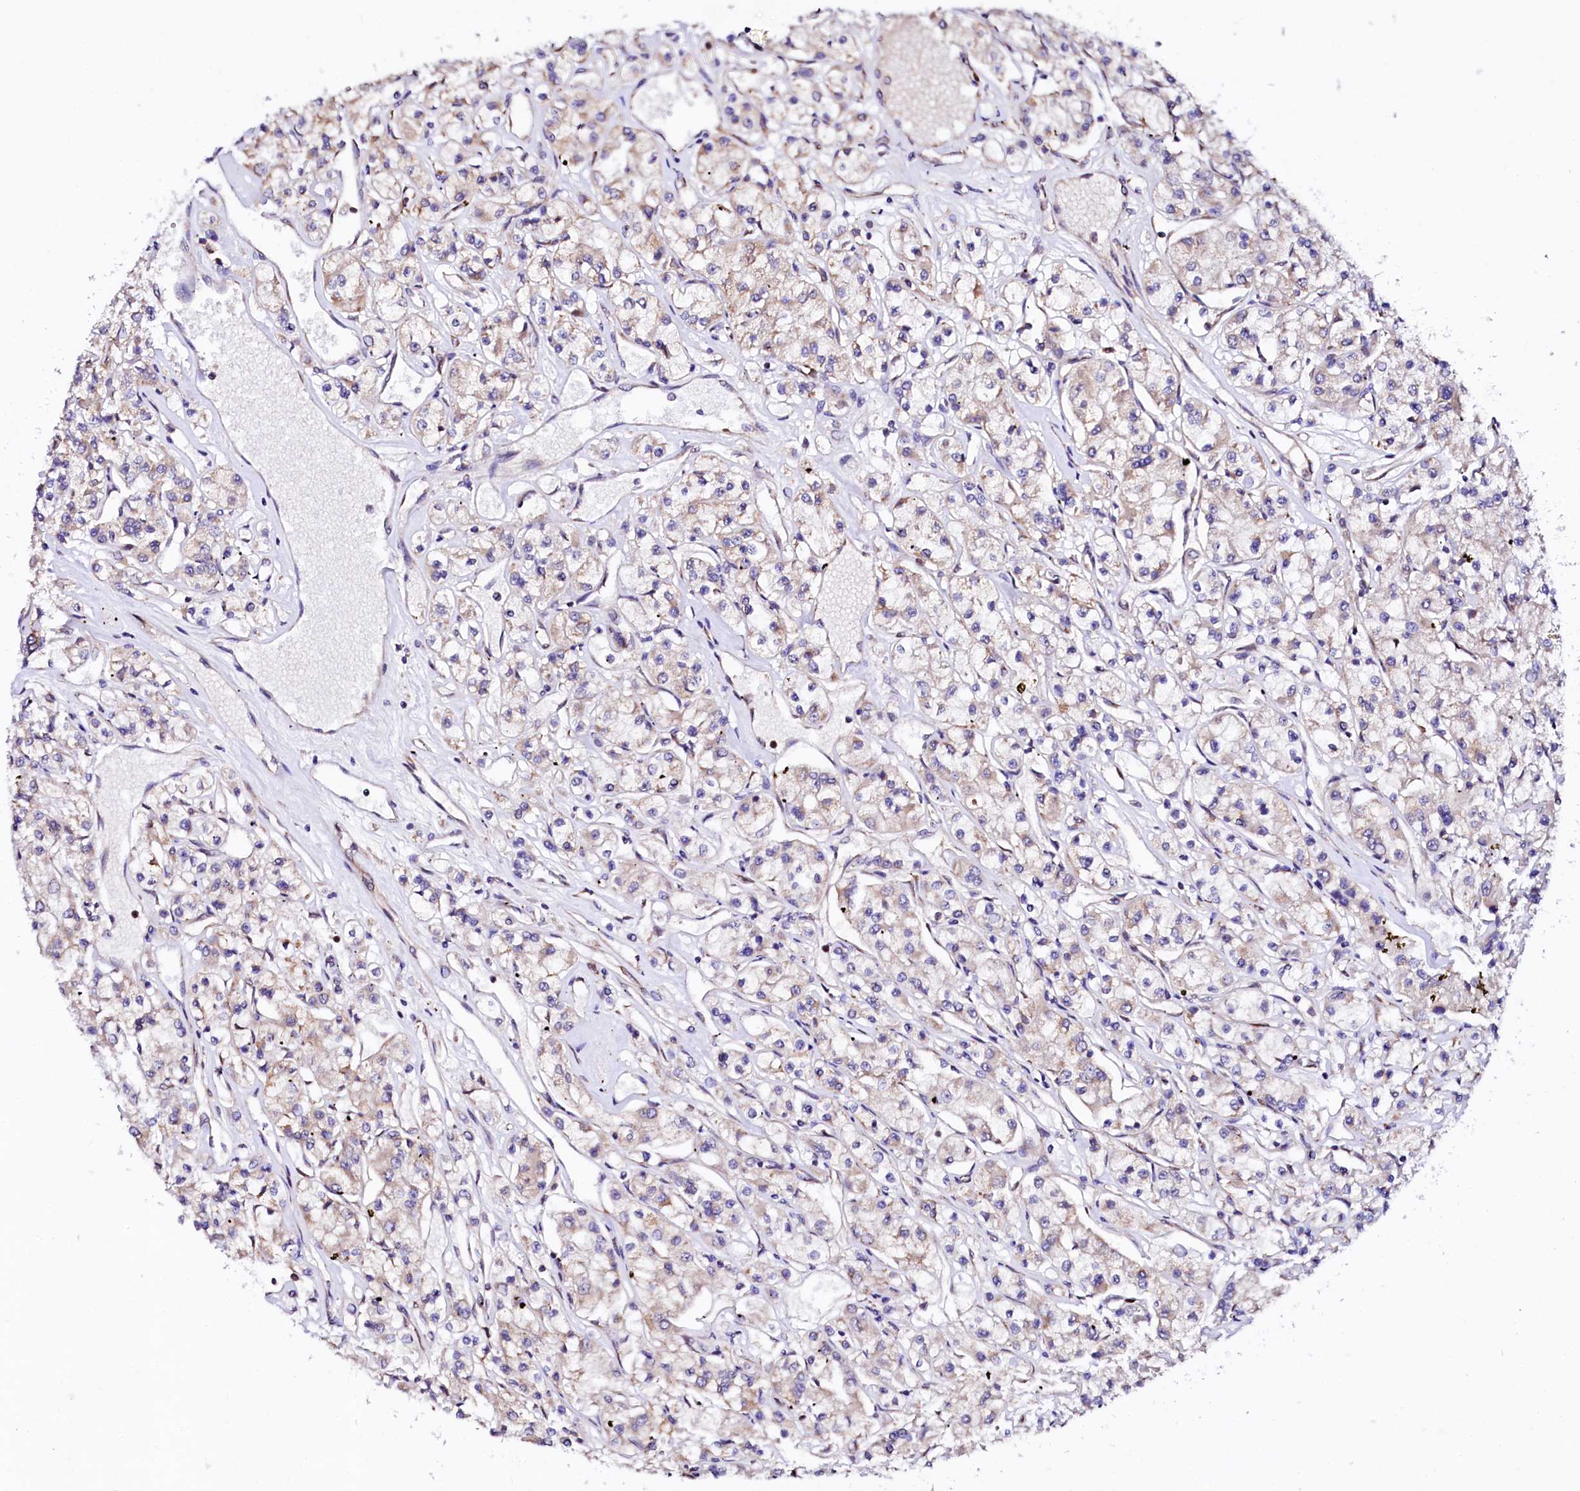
{"staining": {"intensity": "moderate", "quantity": "<25%", "location": "cytoplasmic/membranous"}, "tissue": "renal cancer", "cell_type": "Tumor cells", "image_type": "cancer", "snomed": [{"axis": "morphology", "description": "Adenocarcinoma, NOS"}, {"axis": "topography", "description": "Kidney"}], "caption": "Renal cancer (adenocarcinoma) stained with immunohistochemistry (IHC) displays moderate cytoplasmic/membranous expression in about <25% of tumor cells. (Brightfield microscopy of DAB IHC at high magnification).", "gene": "UBE3C", "patient": {"sex": "female", "age": 59}}